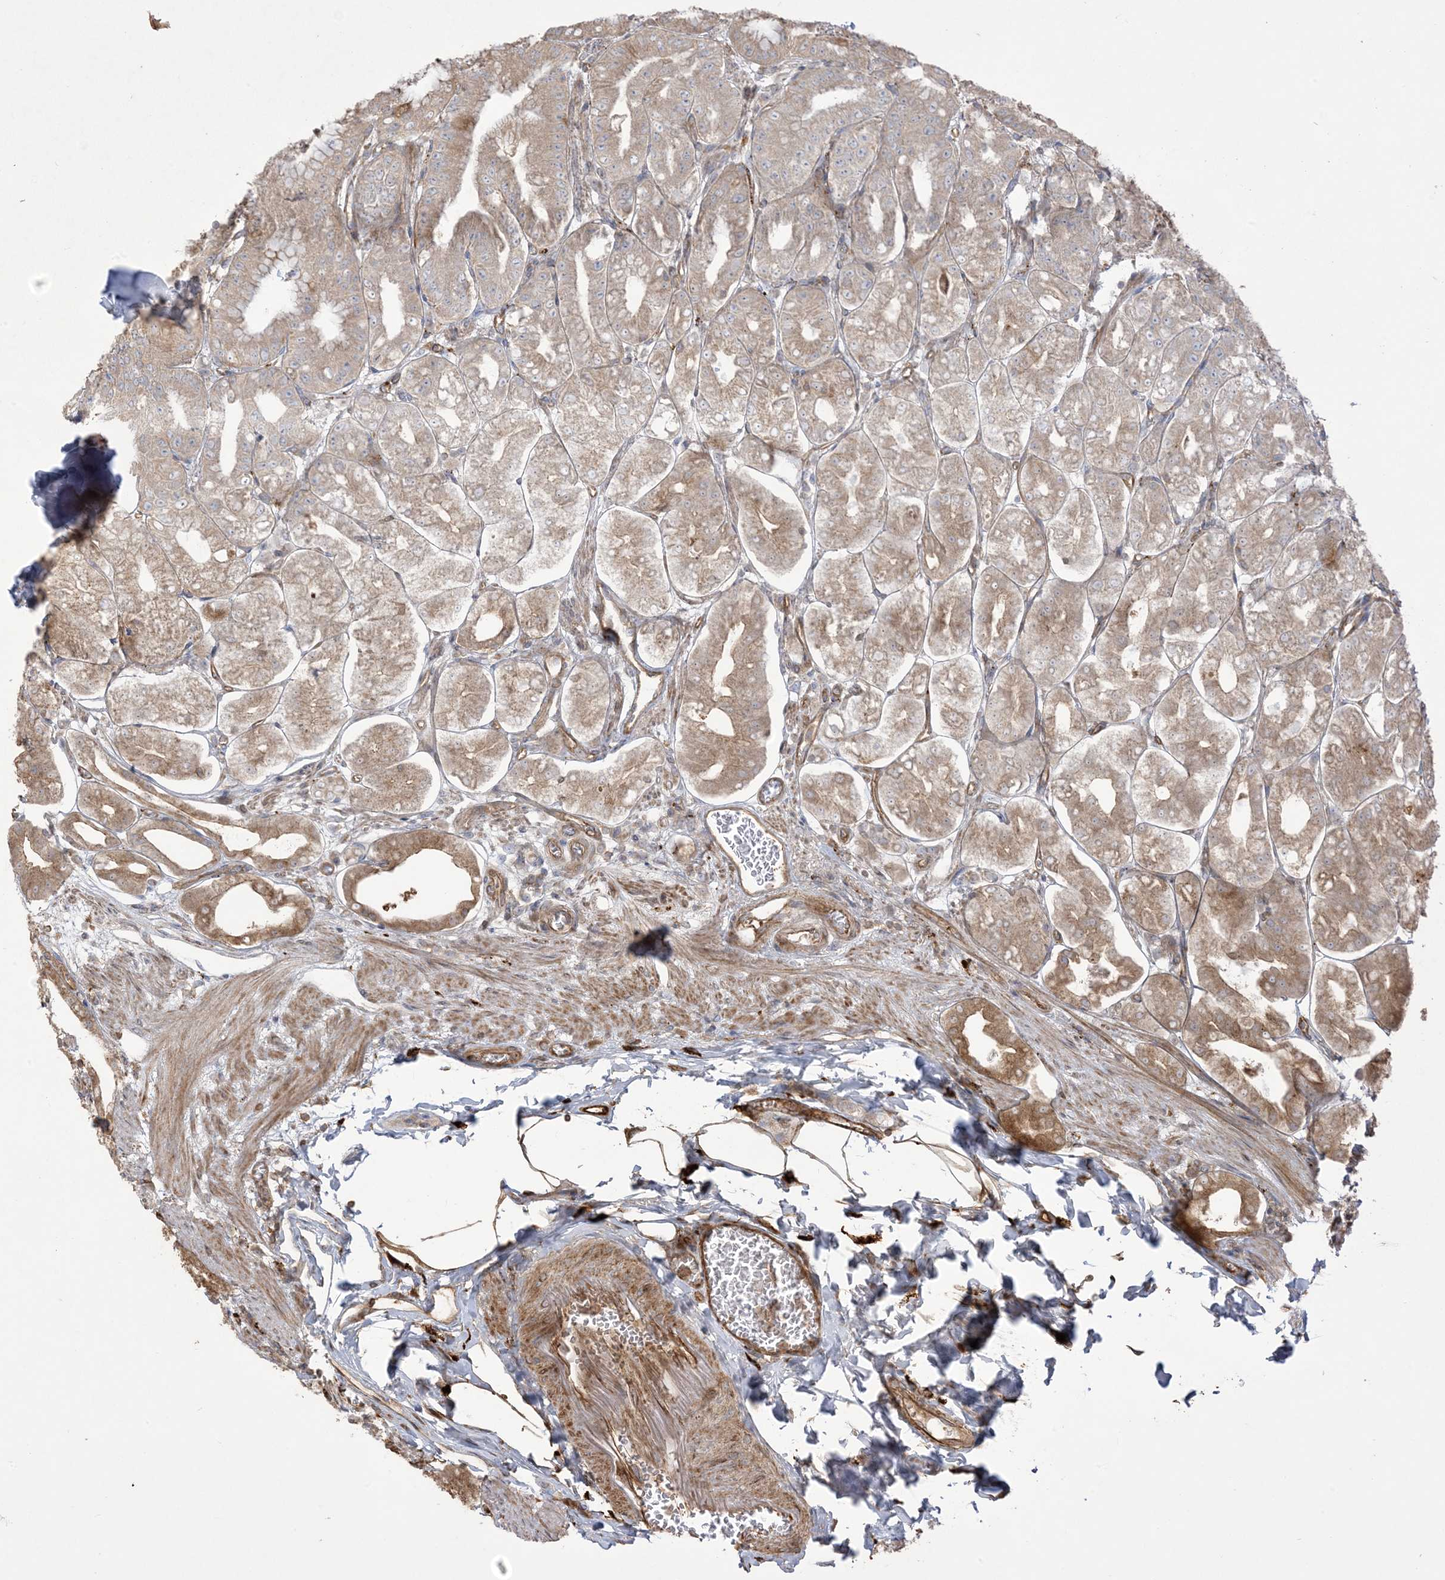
{"staining": {"intensity": "moderate", "quantity": "25%-75%", "location": "cytoplasmic/membranous"}, "tissue": "stomach", "cell_type": "Glandular cells", "image_type": "normal", "snomed": [{"axis": "morphology", "description": "Normal tissue, NOS"}, {"axis": "topography", "description": "Stomach, lower"}], "caption": "Brown immunohistochemical staining in normal stomach demonstrates moderate cytoplasmic/membranous positivity in about 25%-75% of glandular cells.", "gene": "KLHL18", "patient": {"sex": "male", "age": 71}}